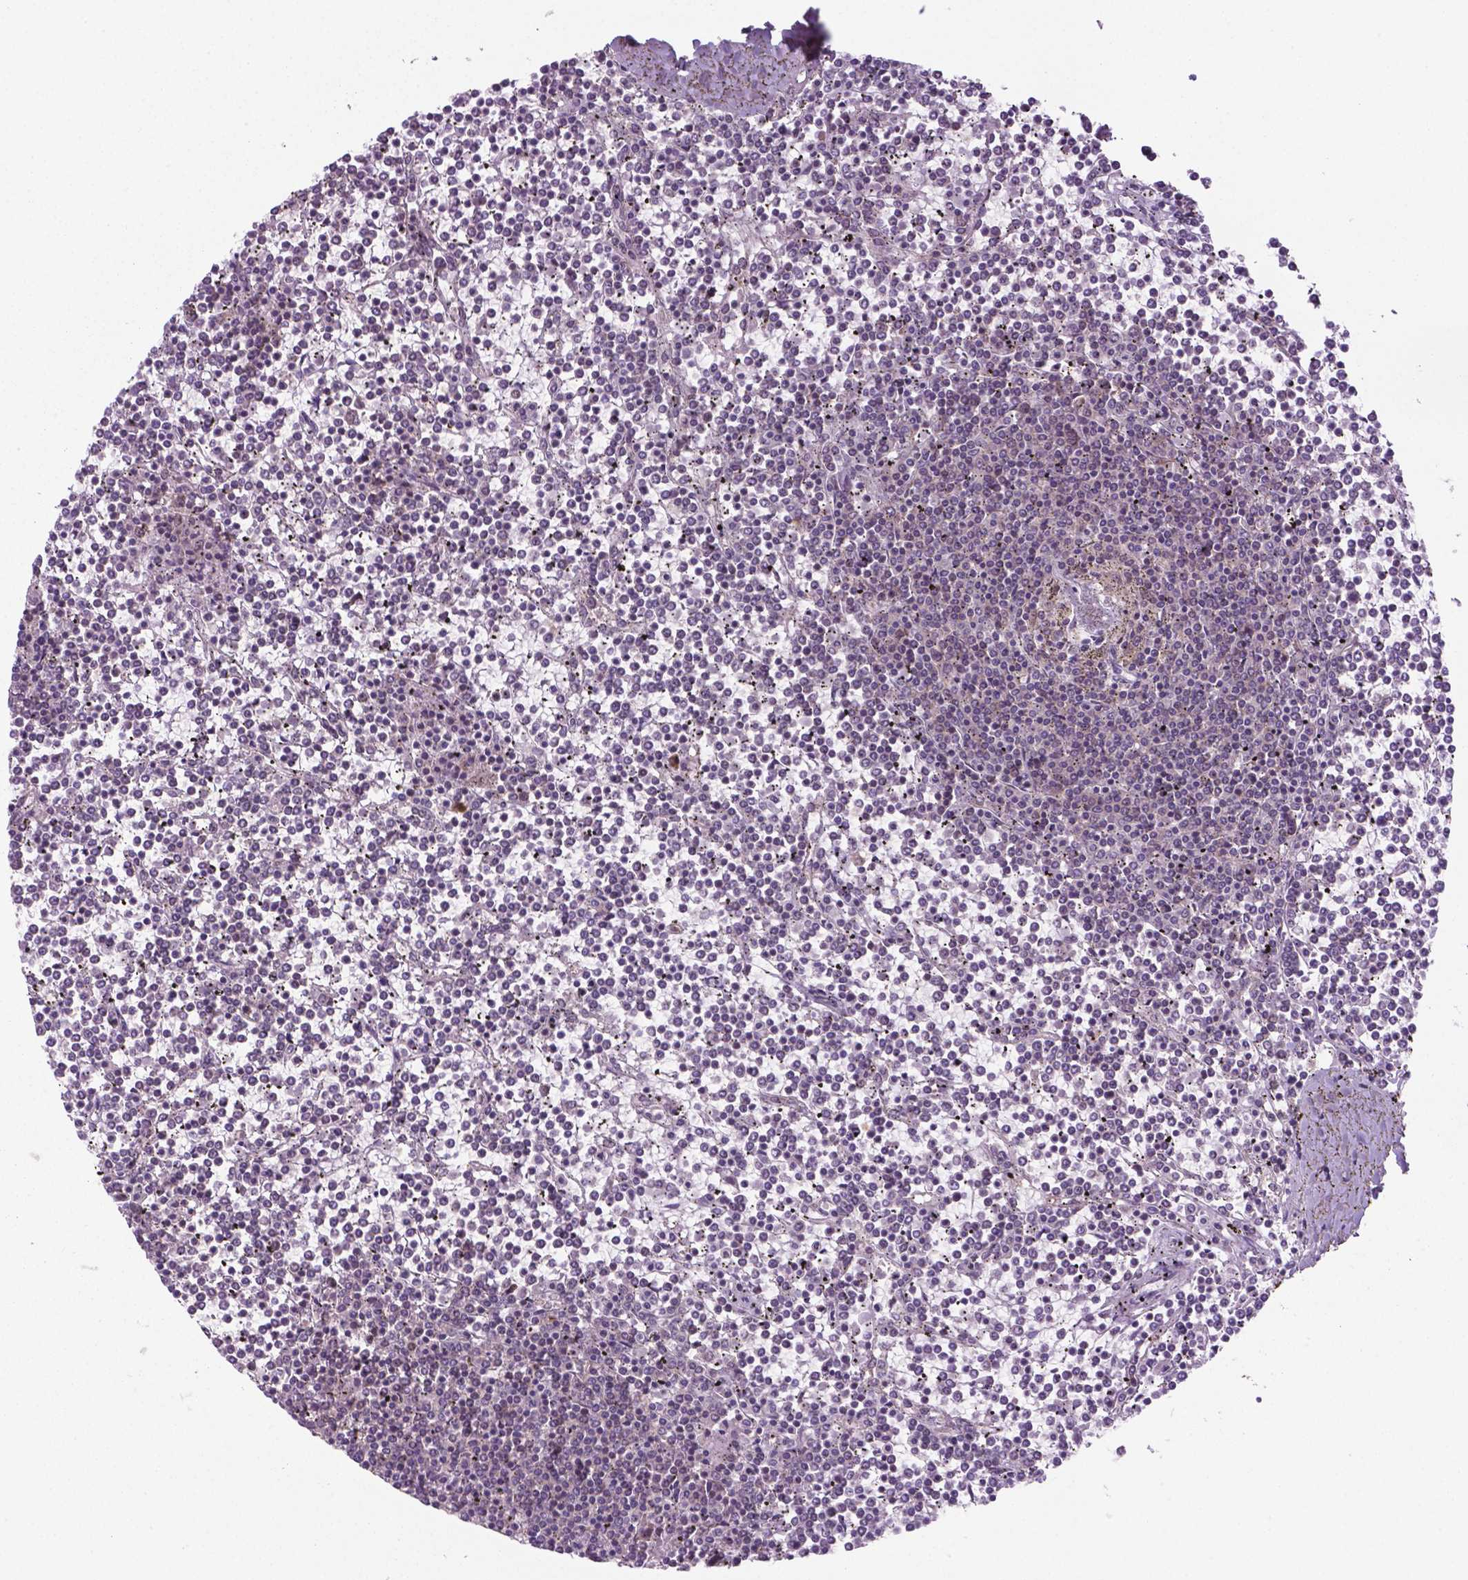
{"staining": {"intensity": "negative", "quantity": "none", "location": "none"}, "tissue": "lymphoma", "cell_type": "Tumor cells", "image_type": "cancer", "snomed": [{"axis": "morphology", "description": "Malignant lymphoma, non-Hodgkin's type, Low grade"}, {"axis": "topography", "description": "Spleen"}], "caption": "This is an immunohistochemistry photomicrograph of human malignant lymphoma, non-Hodgkin's type (low-grade). There is no expression in tumor cells.", "gene": "PHAX", "patient": {"sex": "female", "age": 19}}